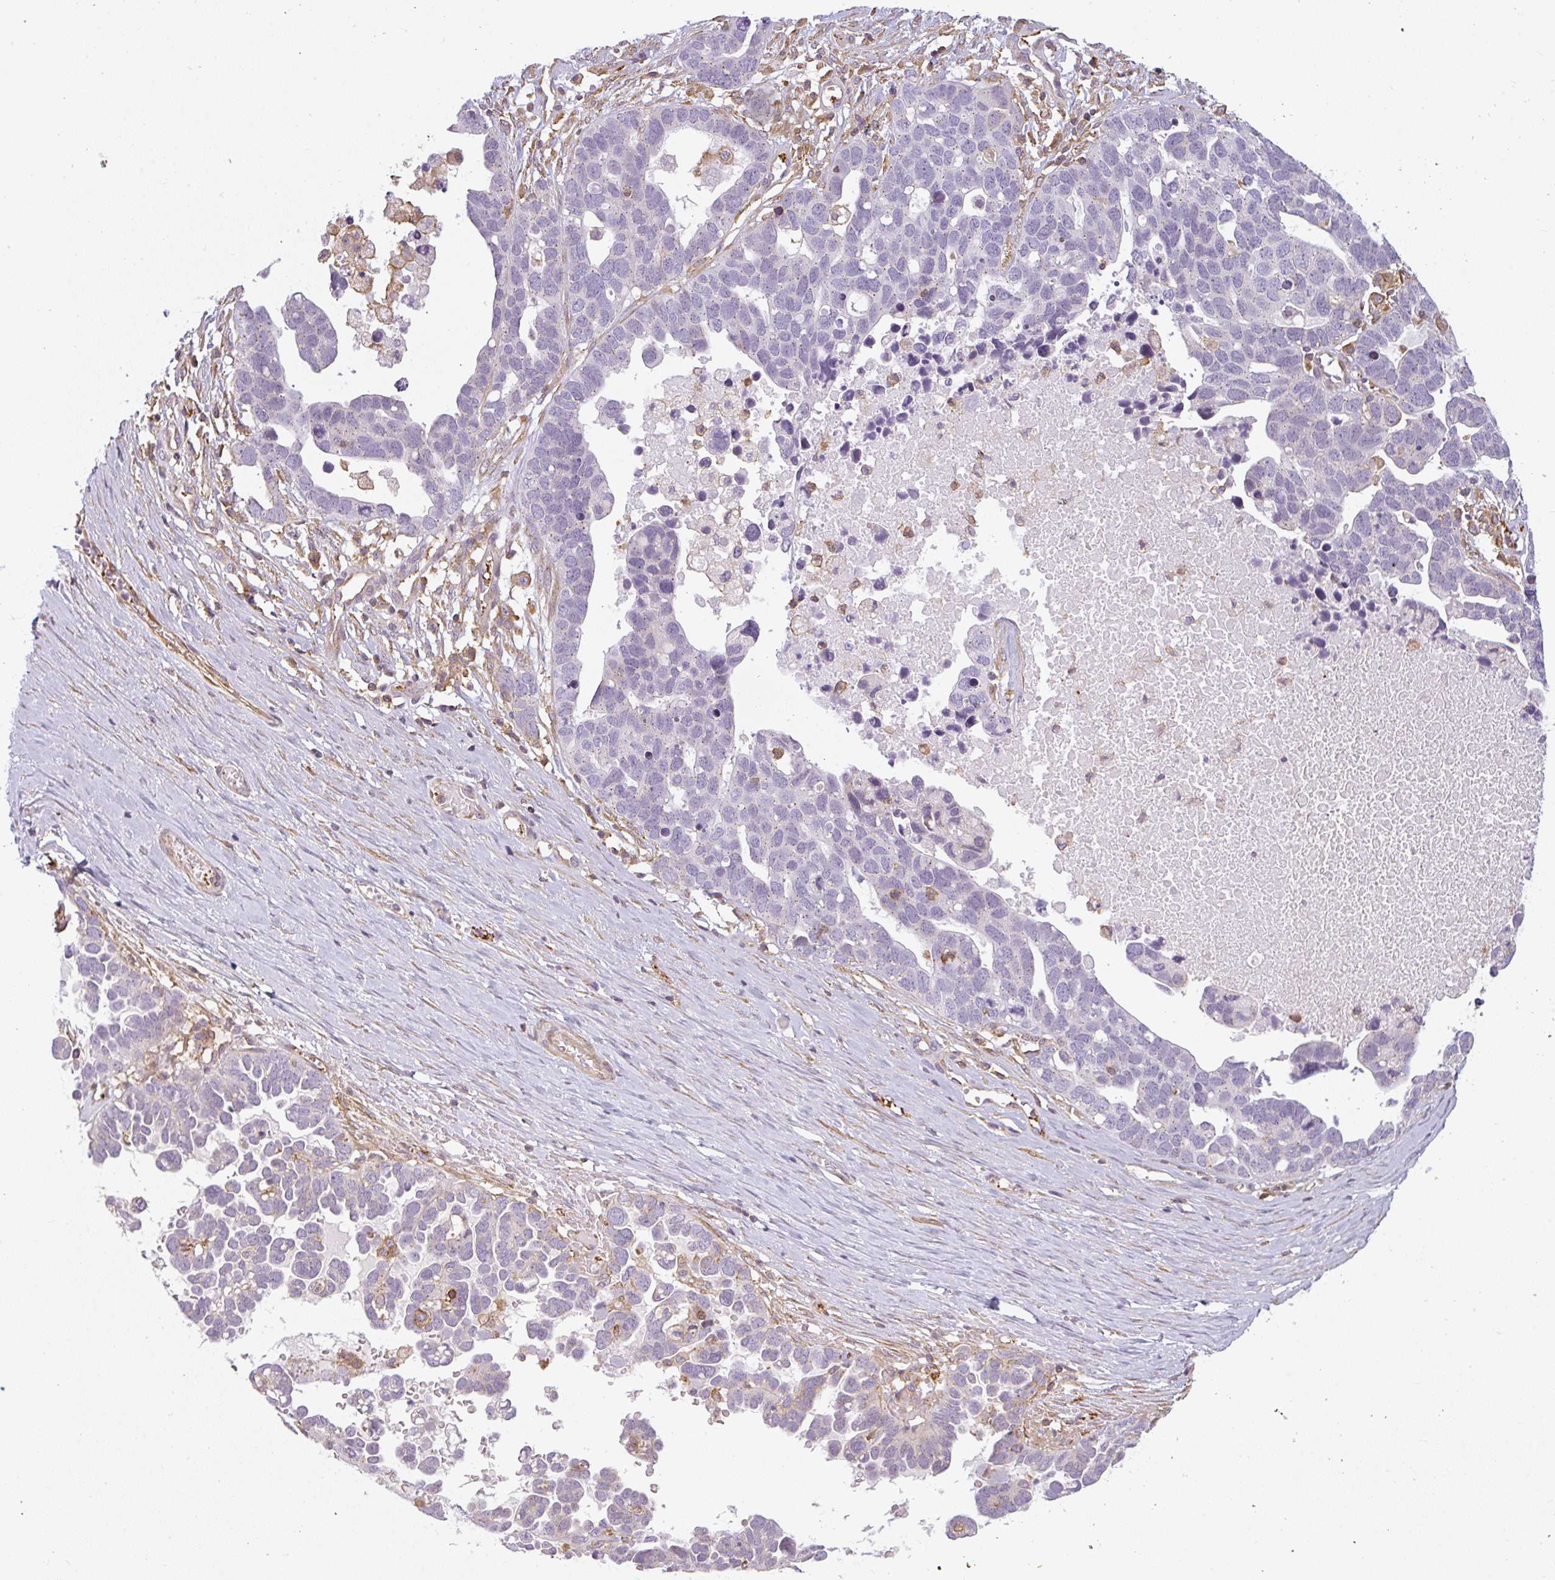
{"staining": {"intensity": "negative", "quantity": "none", "location": "none"}, "tissue": "ovarian cancer", "cell_type": "Tumor cells", "image_type": "cancer", "snomed": [{"axis": "morphology", "description": "Cystadenocarcinoma, serous, NOS"}, {"axis": "topography", "description": "Ovary"}], "caption": "Immunohistochemistry of ovarian cancer displays no staining in tumor cells.", "gene": "SULF1", "patient": {"sex": "female", "age": 54}}